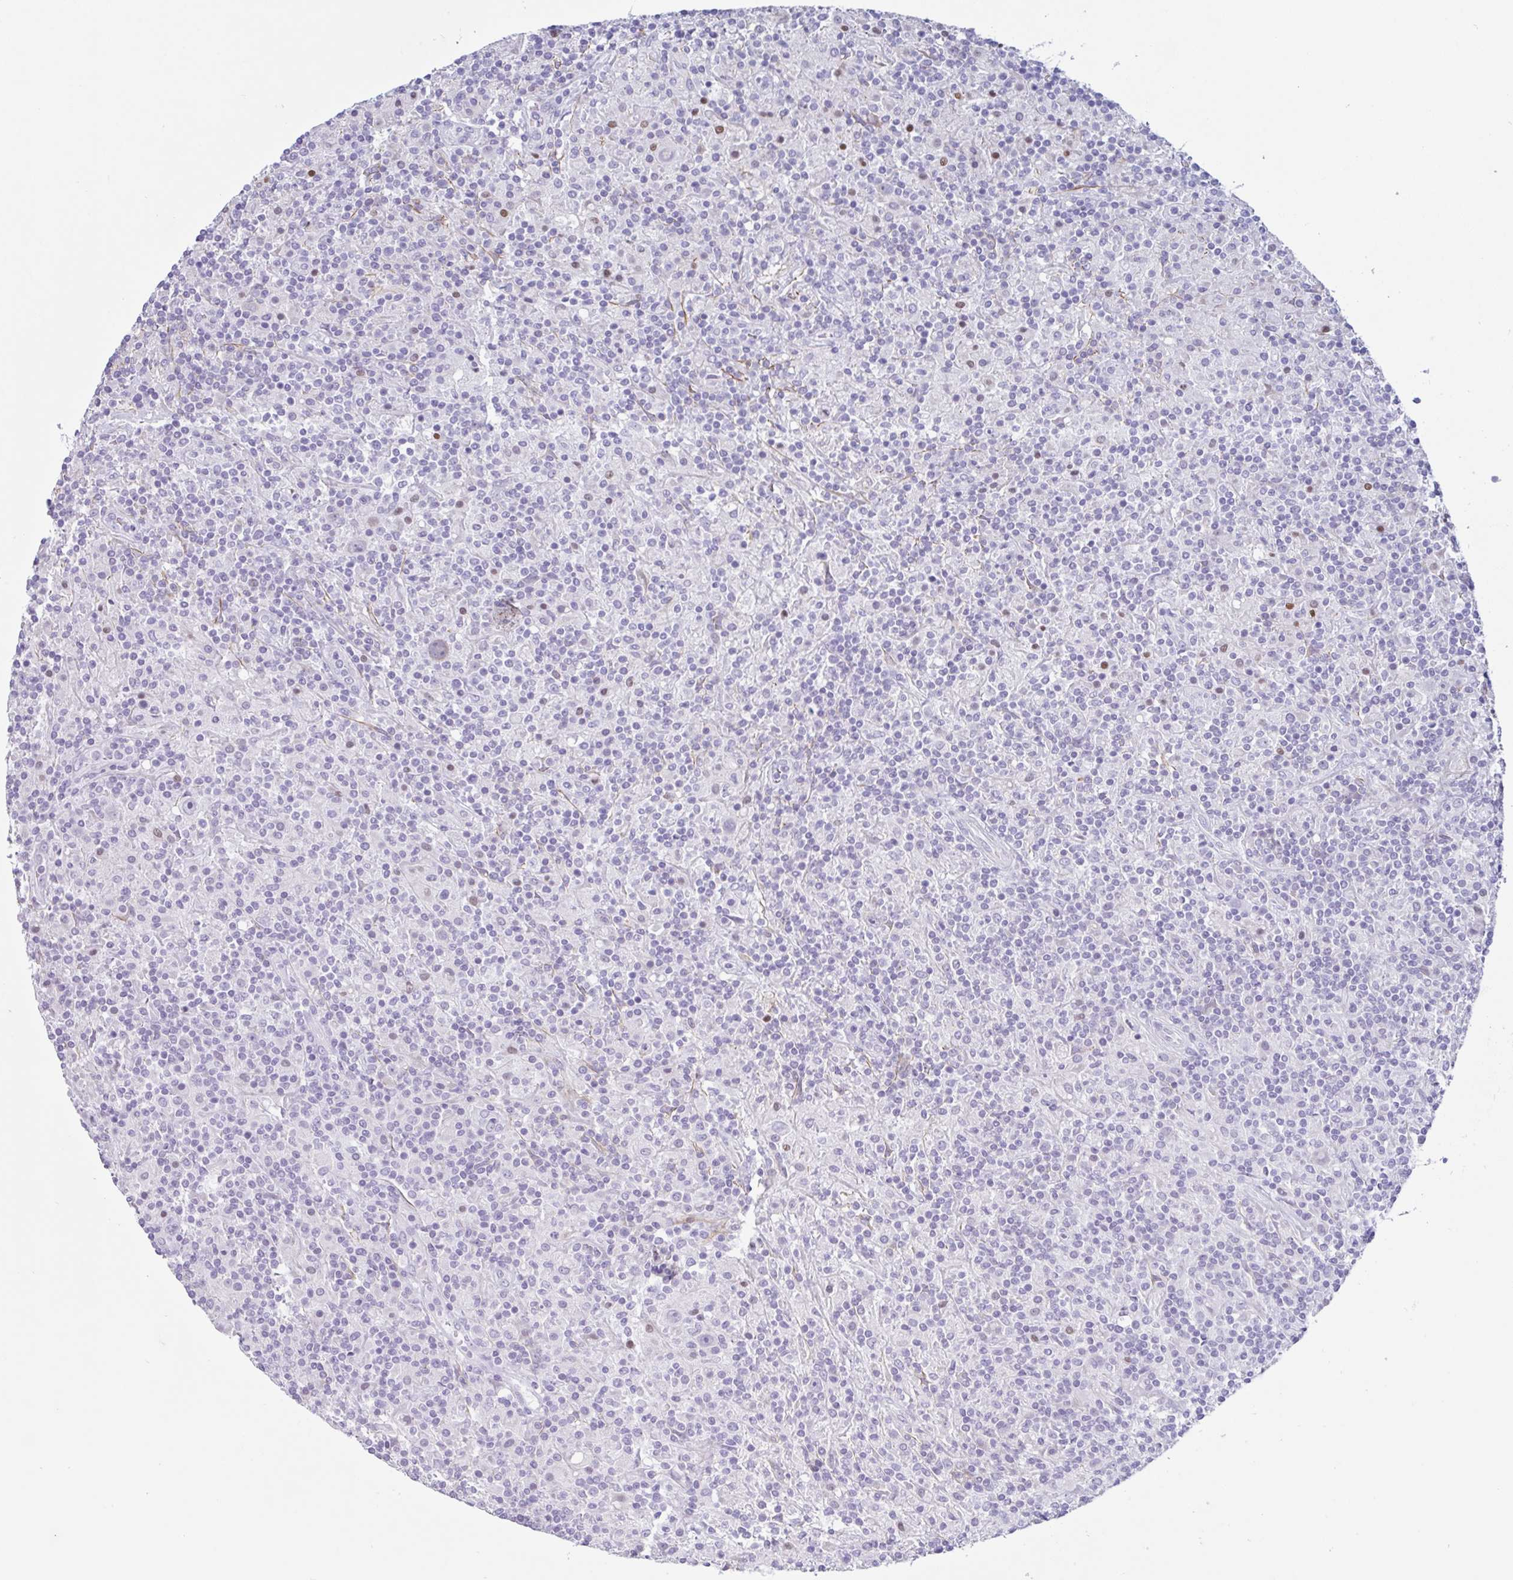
{"staining": {"intensity": "negative", "quantity": "none", "location": "none"}, "tissue": "lymphoma", "cell_type": "Tumor cells", "image_type": "cancer", "snomed": [{"axis": "morphology", "description": "Hodgkin's disease, NOS"}, {"axis": "topography", "description": "Lymph node"}], "caption": "Tumor cells are negative for protein expression in human Hodgkin's disease.", "gene": "MYH10", "patient": {"sex": "male", "age": 70}}